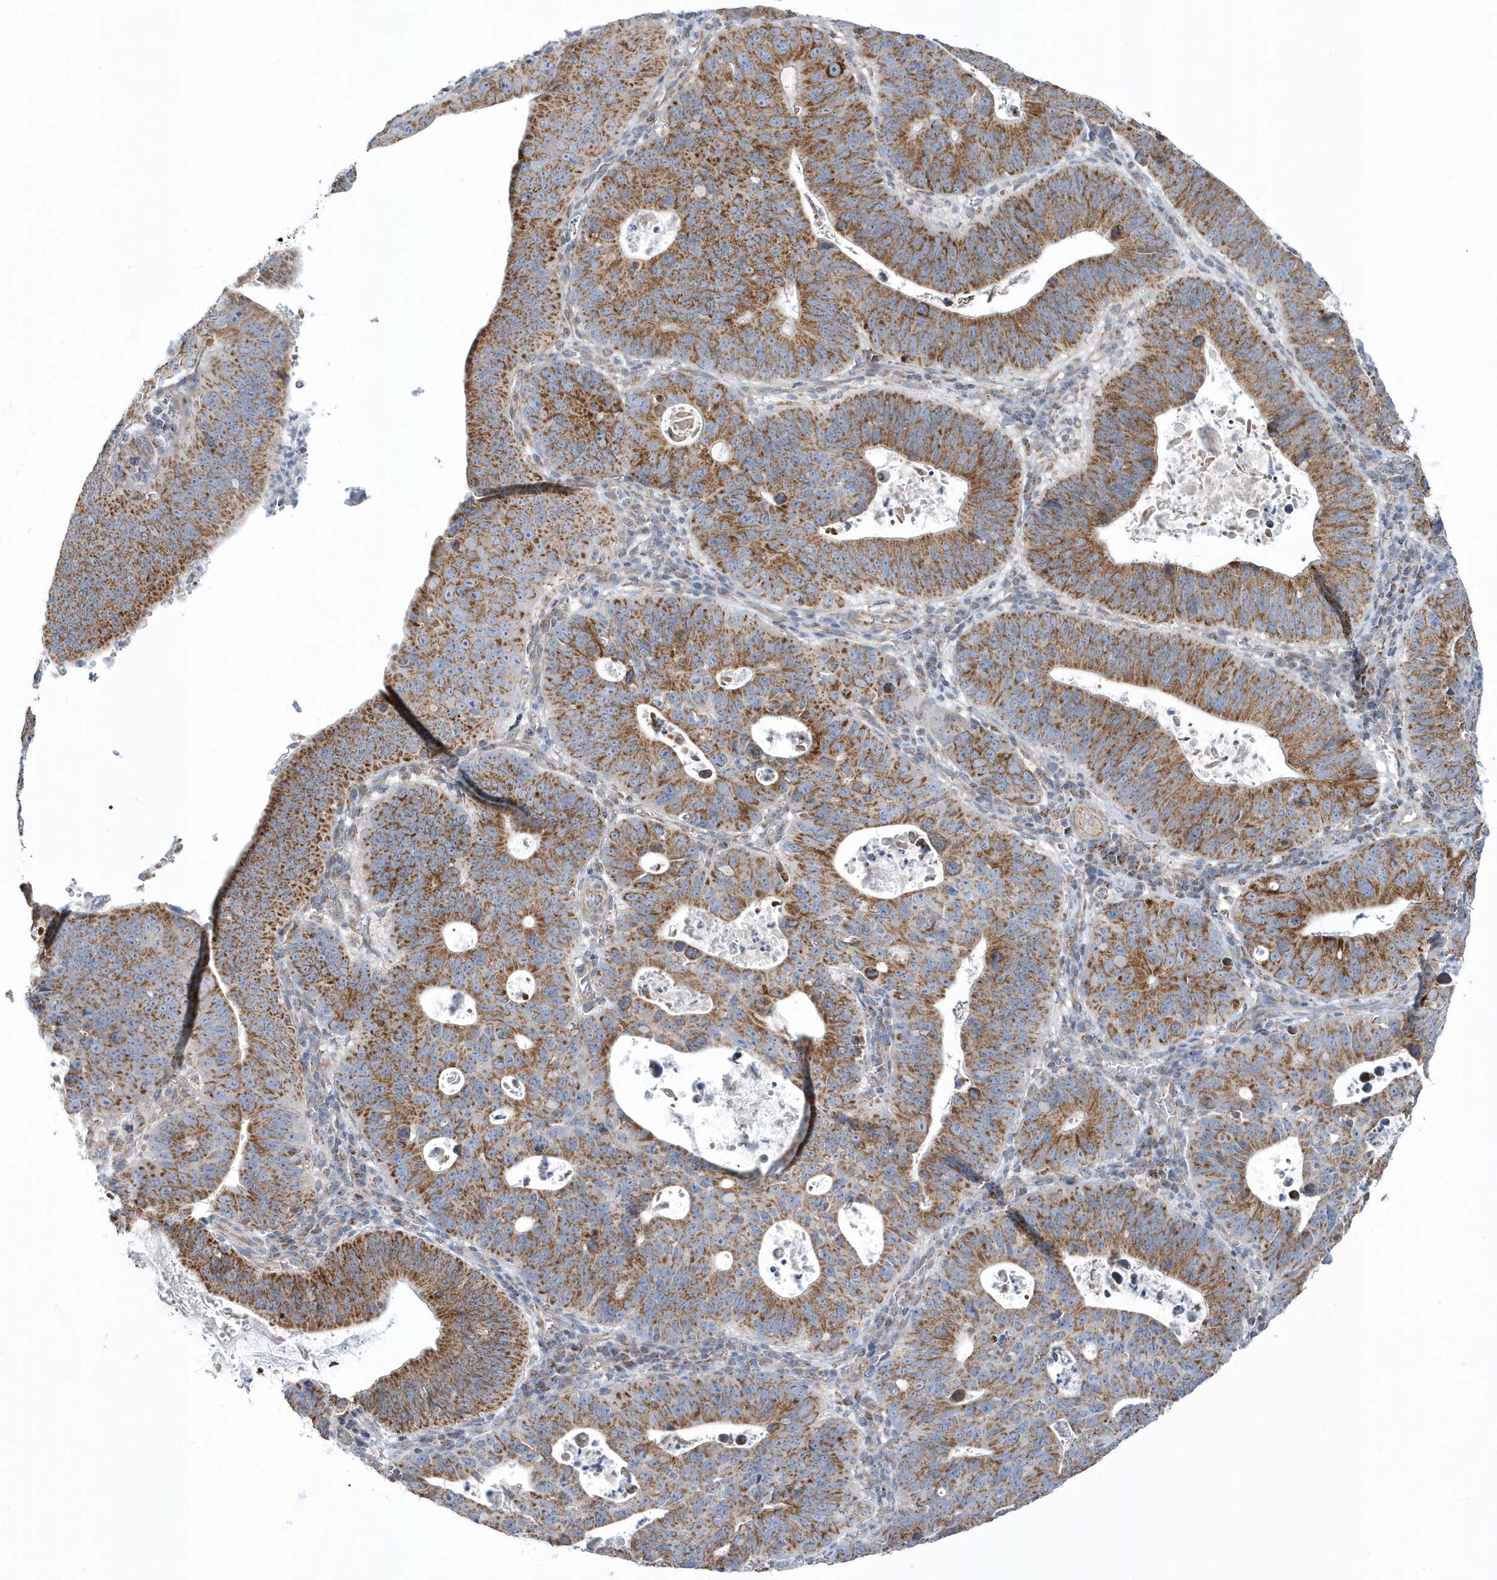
{"staining": {"intensity": "moderate", "quantity": ">75%", "location": "cytoplasmic/membranous"}, "tissue": "stomach cancer", "cell_type": "Tumor cells", "image_type": "cancer", "snomed": [{"axis": "morphology", "description": "Adenocarcinoma, NOS"}, {"axis": "topography", "description": "Stomach"}], "caption": "Immunohistochemistry micrograph of human adenocarcinoma (stomach) stained for a protein (brown), which displays medium levels of moderate cytoplasmic/membranous staining in approximately >75% of tumor cells.", "gene": "OPA1", "patient": {"sex": "male", "age": 59}}